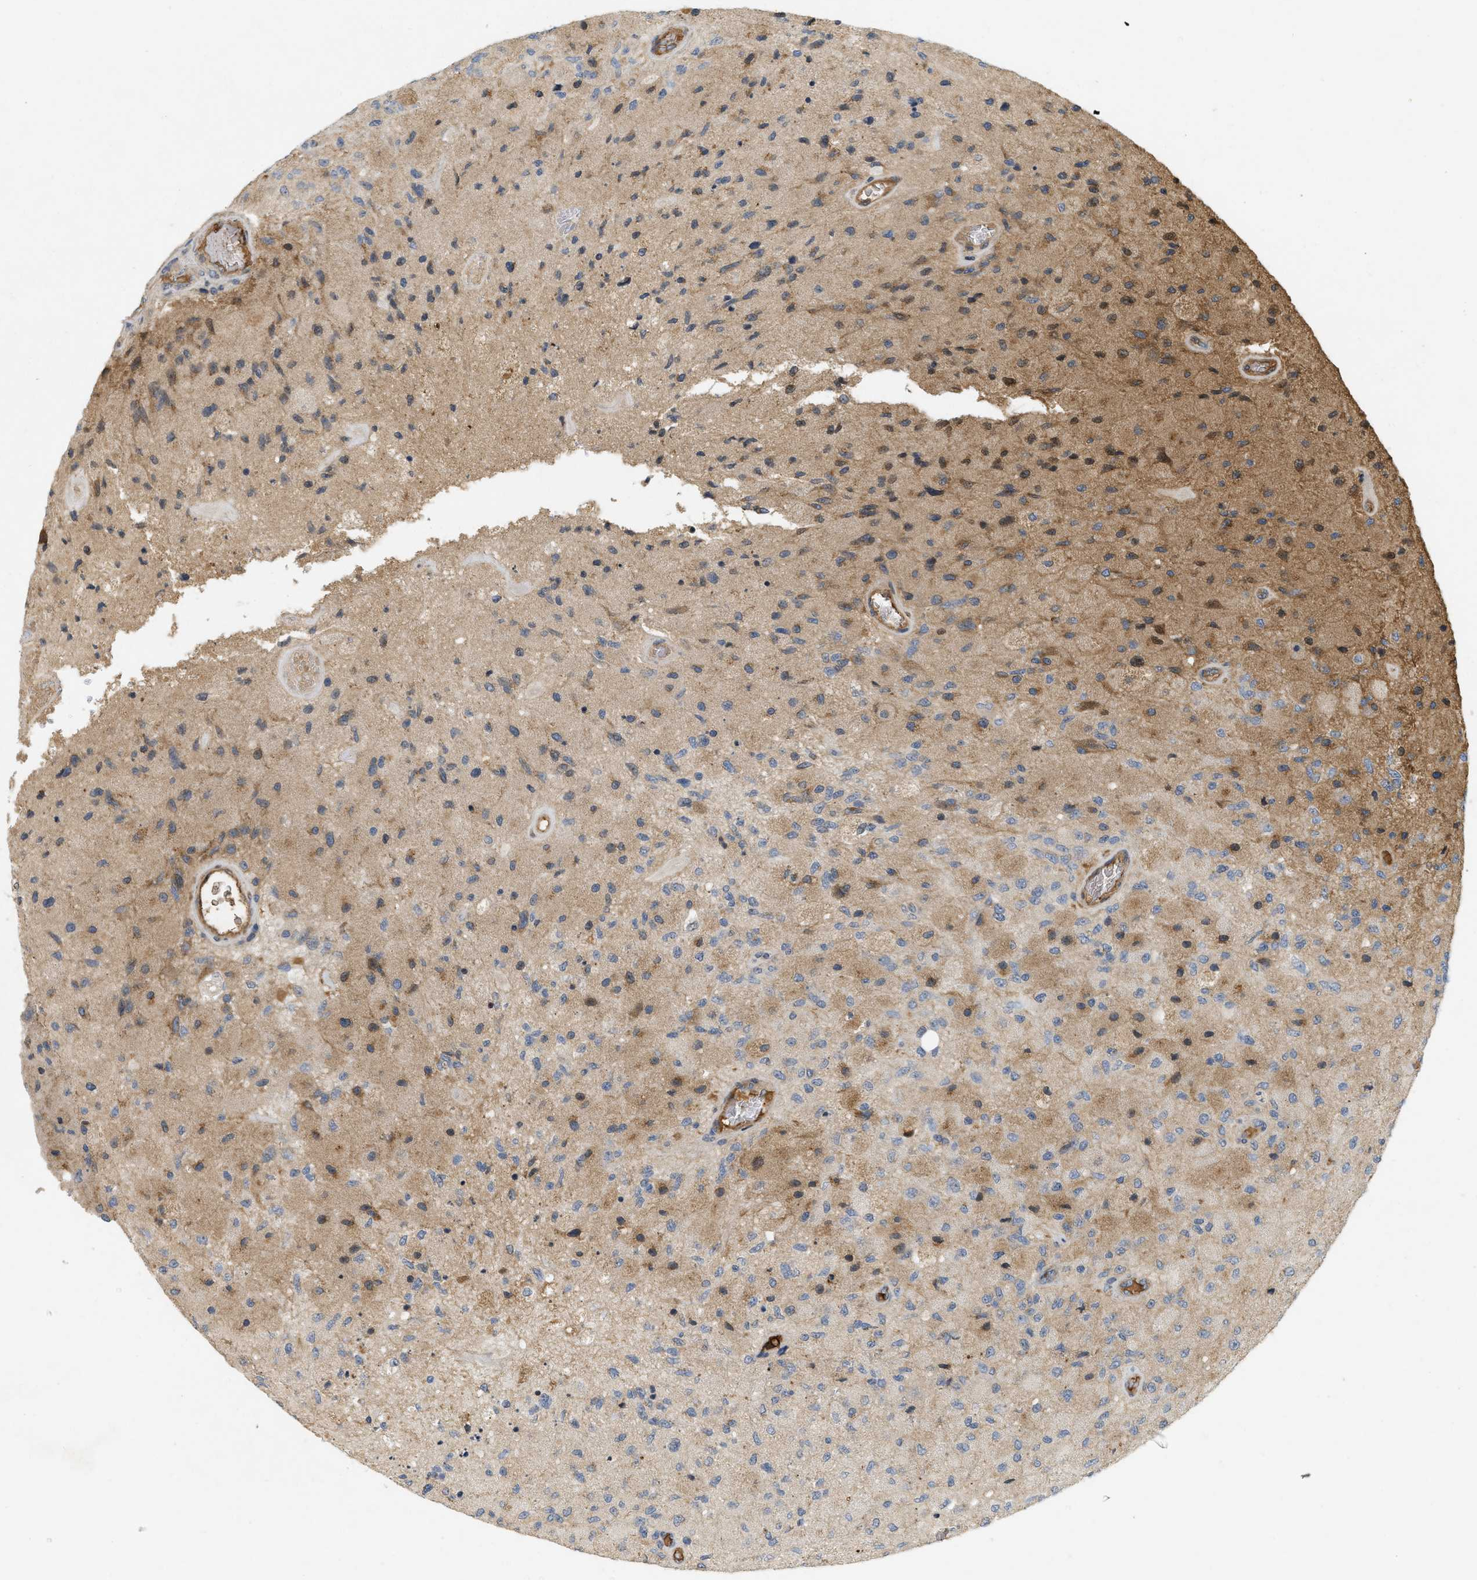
{"staining": {"intensity": "moderate", "quantity": "25%-75%", "location": "cytoplasmic/membranous,nuclear"}, "tissue": "glioma", "cell_type": "Tumor cells", "image_type": "cancer", "snomed": [{"axis": "morphology", "description": "Normal tissue, NOS"}, {"axis": "morphology", "description": "Glioma, malignant, High grade"}, {"axis": "topography", "description": "Cerebral cortex"}], "caption": "Protein staining reveals moderate cytoplasmic/membranous and nuclear staining in about 25%-75% of tumor cells in high-grade glioma (malignant).", "gene": "F8", "patient": {"sex": "male", "age": 77}}